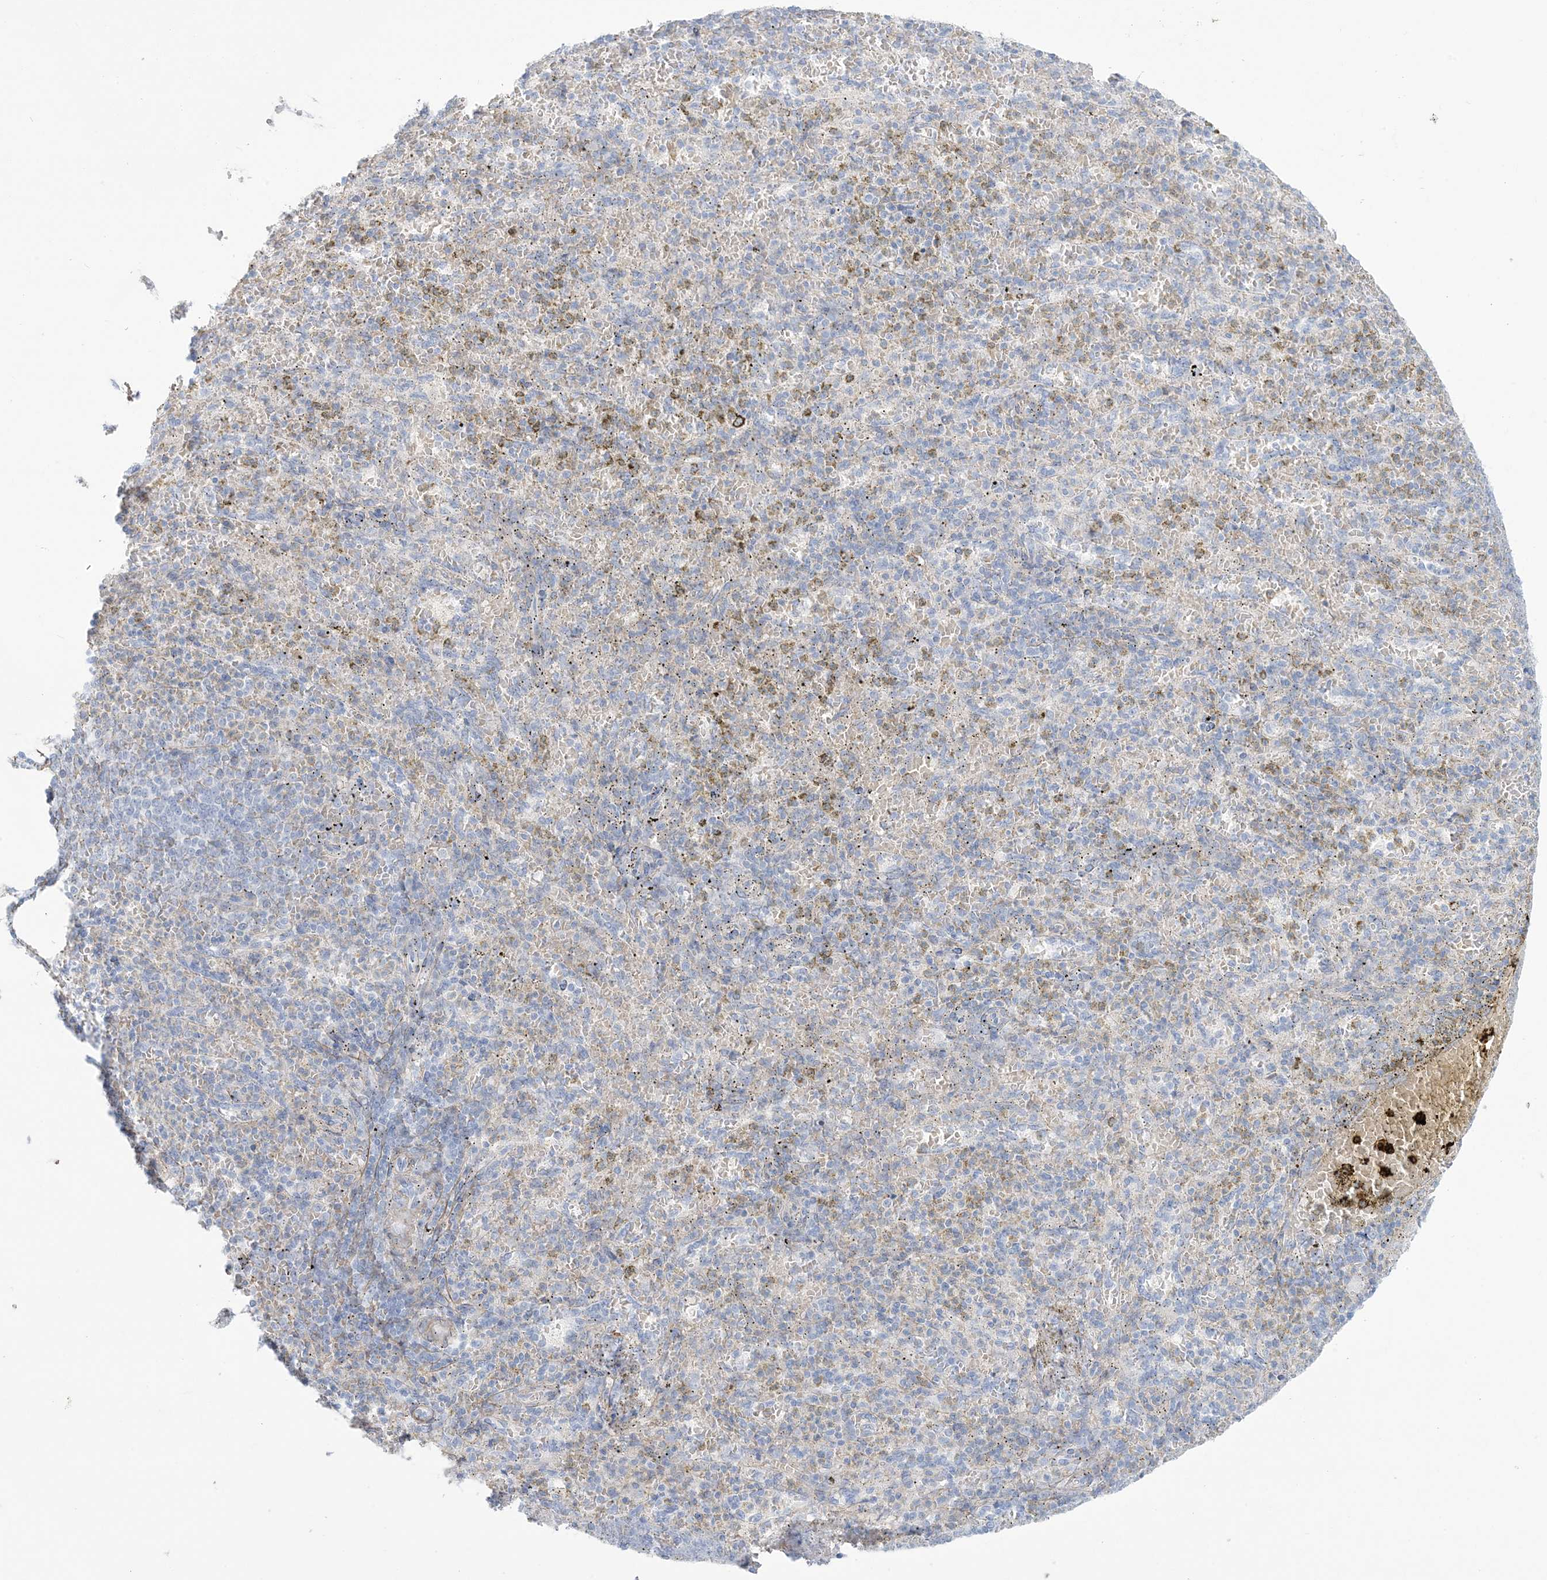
{"staining": {"intensity": "negative", "quantity": "none", "location": "none"}, "tissue": "spleen", "cell_type": "Cells in red pulp", "image_type": "normal", "snomed": [{"axis": "morphology", "description": "Normal tissue, NOS"}, {"axis": "topography", "description": "Spleen"}], "caption": "This is an immunohistochemistry (IHC) micrograph of normal spleen. There is no positivity in cells in red pulp.", "gene": "AGXT", "patient": {"sex": "female", "age": 74}}